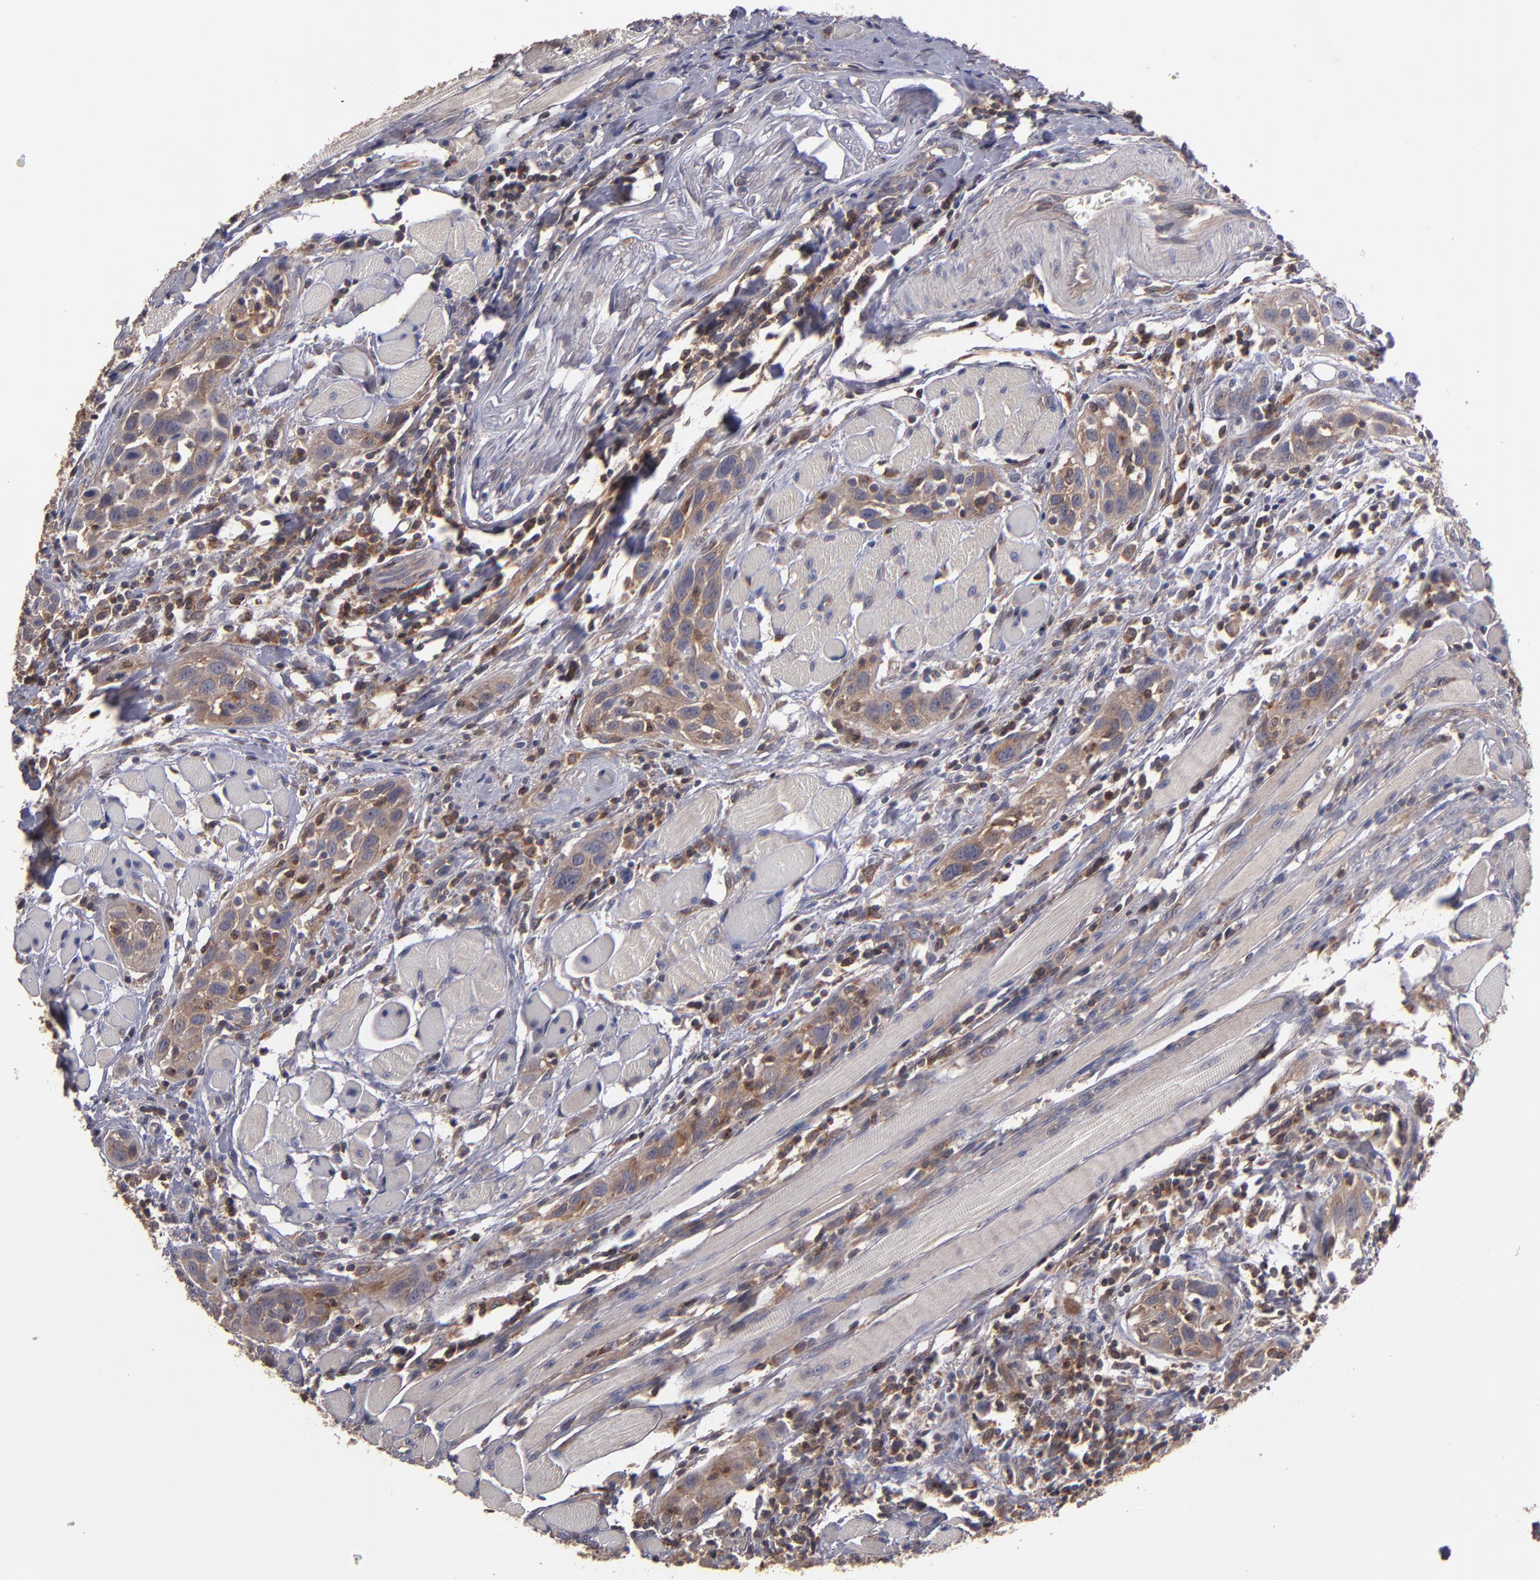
{"staining": {"intensity": "moderate", "quantity": ">75%", "location": "cytoplasmic/membranous"}, "tissue": "head and neck cancer", "cell_type": "Tumor cells", "image_type": "cancer", "snomed": [{"axis": "morphology", "description": "Squamous cell carcinoma, NOS"}, {"axis": "topography", "description": "Oral tissue"}, {"axis": "topography", "description": "Head-Neck"}], "caption": "Immunohistochemical staining of human head and neck cancer demonstrates moderate cytoplasmic/membranous protein positivity in approximately >75% of tumor cells.", "gene": "NF2", "patient": {"sex": "female", "age": 50}}